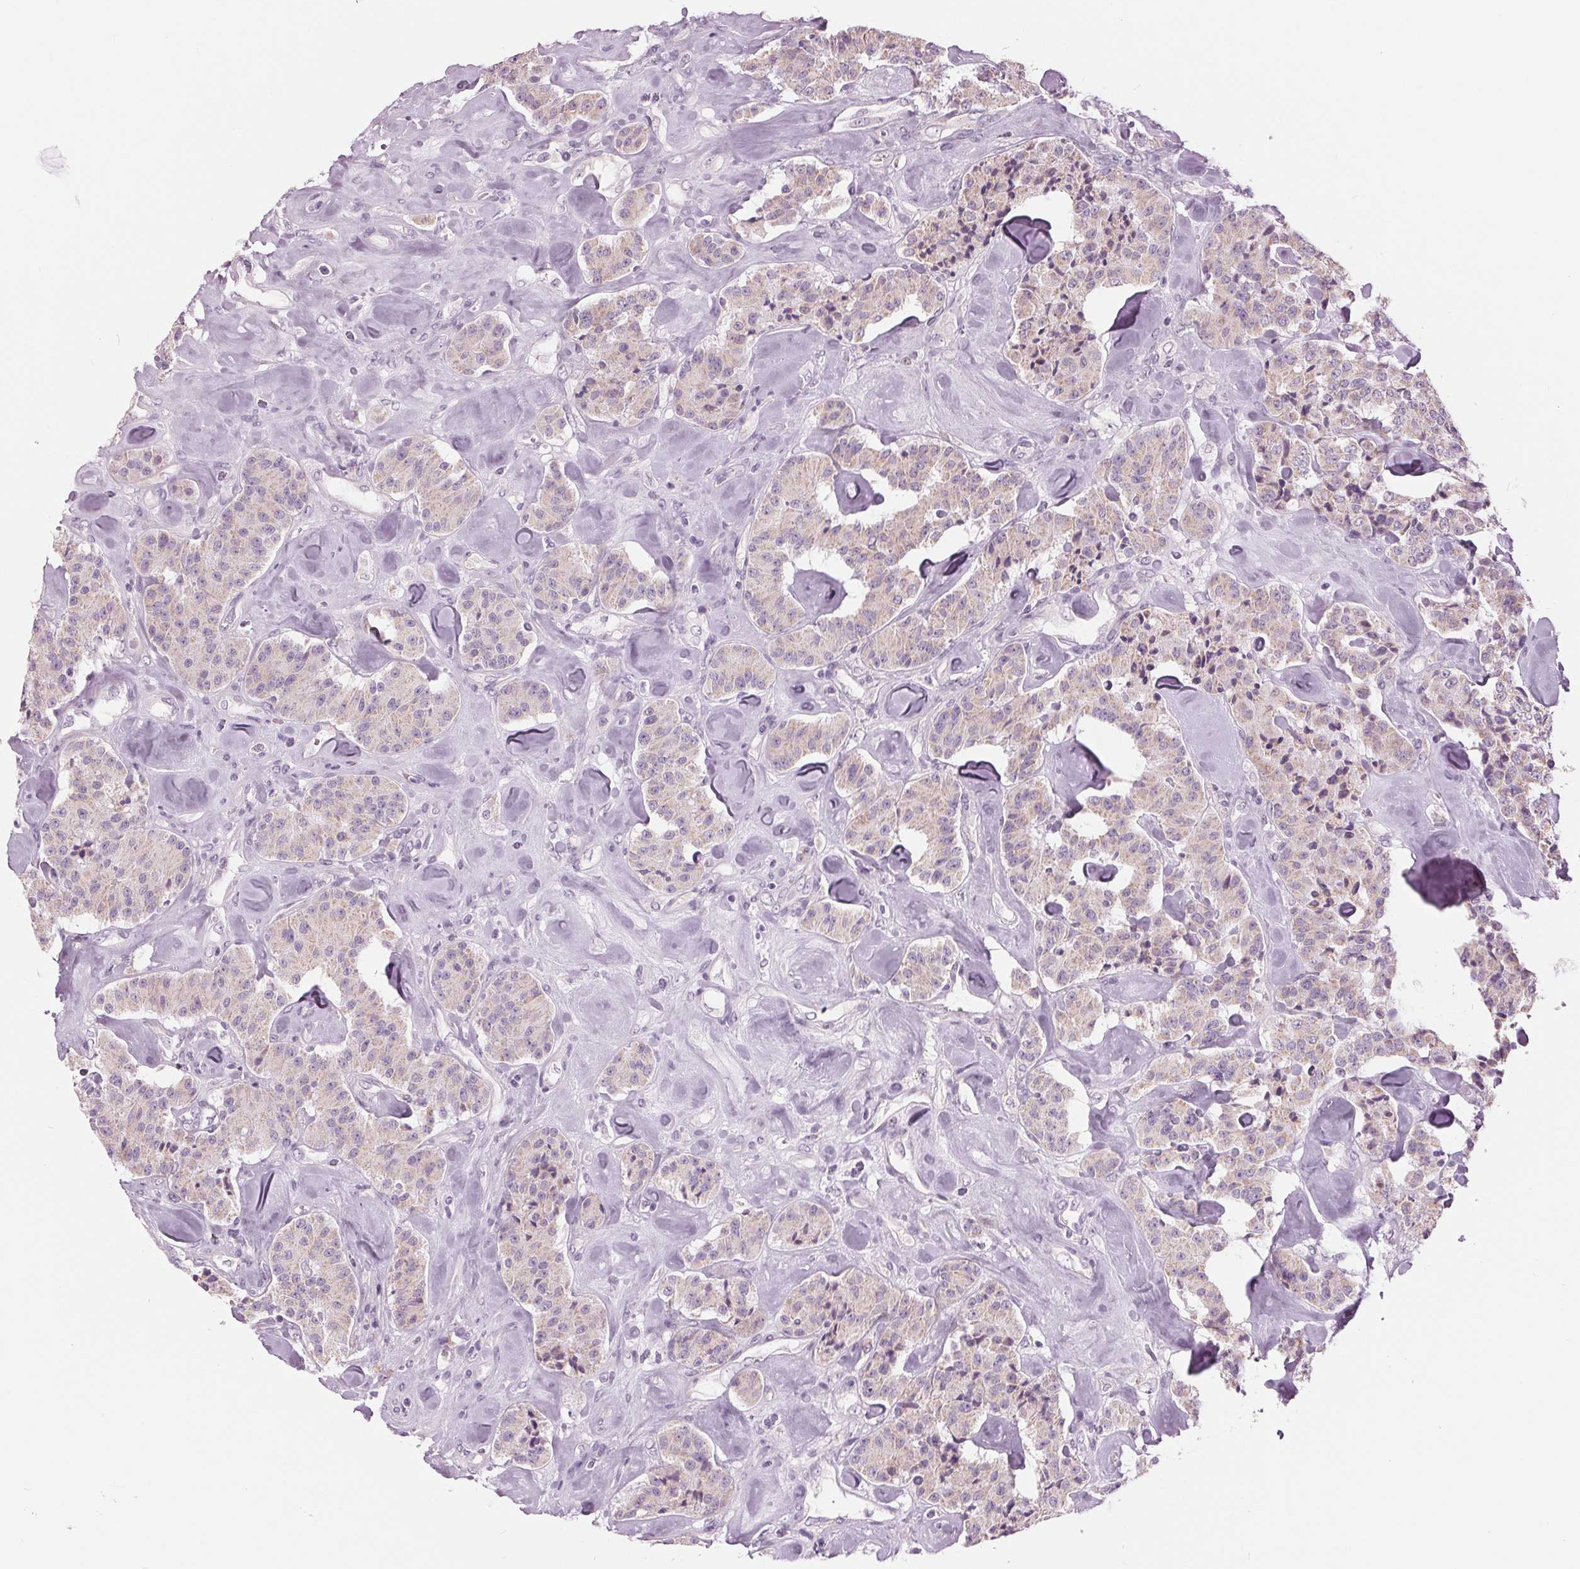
{"staining": {"intensity": "negative", "quantity": "none", "location": "none"}, "tissue": "carcinoid", "cell_type": "Tumor cells", "image_type": "cancer", "snomed": [{"axis": "morphology", "description": "Carcinoid, malignant, NOS"}, {"axis": "topography", "description": "Pancreas"}], "caption": "Carcinoid was stained to show a protein in brown. There is no significant staining in tumor cells. (DAB immunohistochemistry (IHC), high magnification).", "gene": "SAMD4A", "patient": {"sex": "male", "age": 41}}